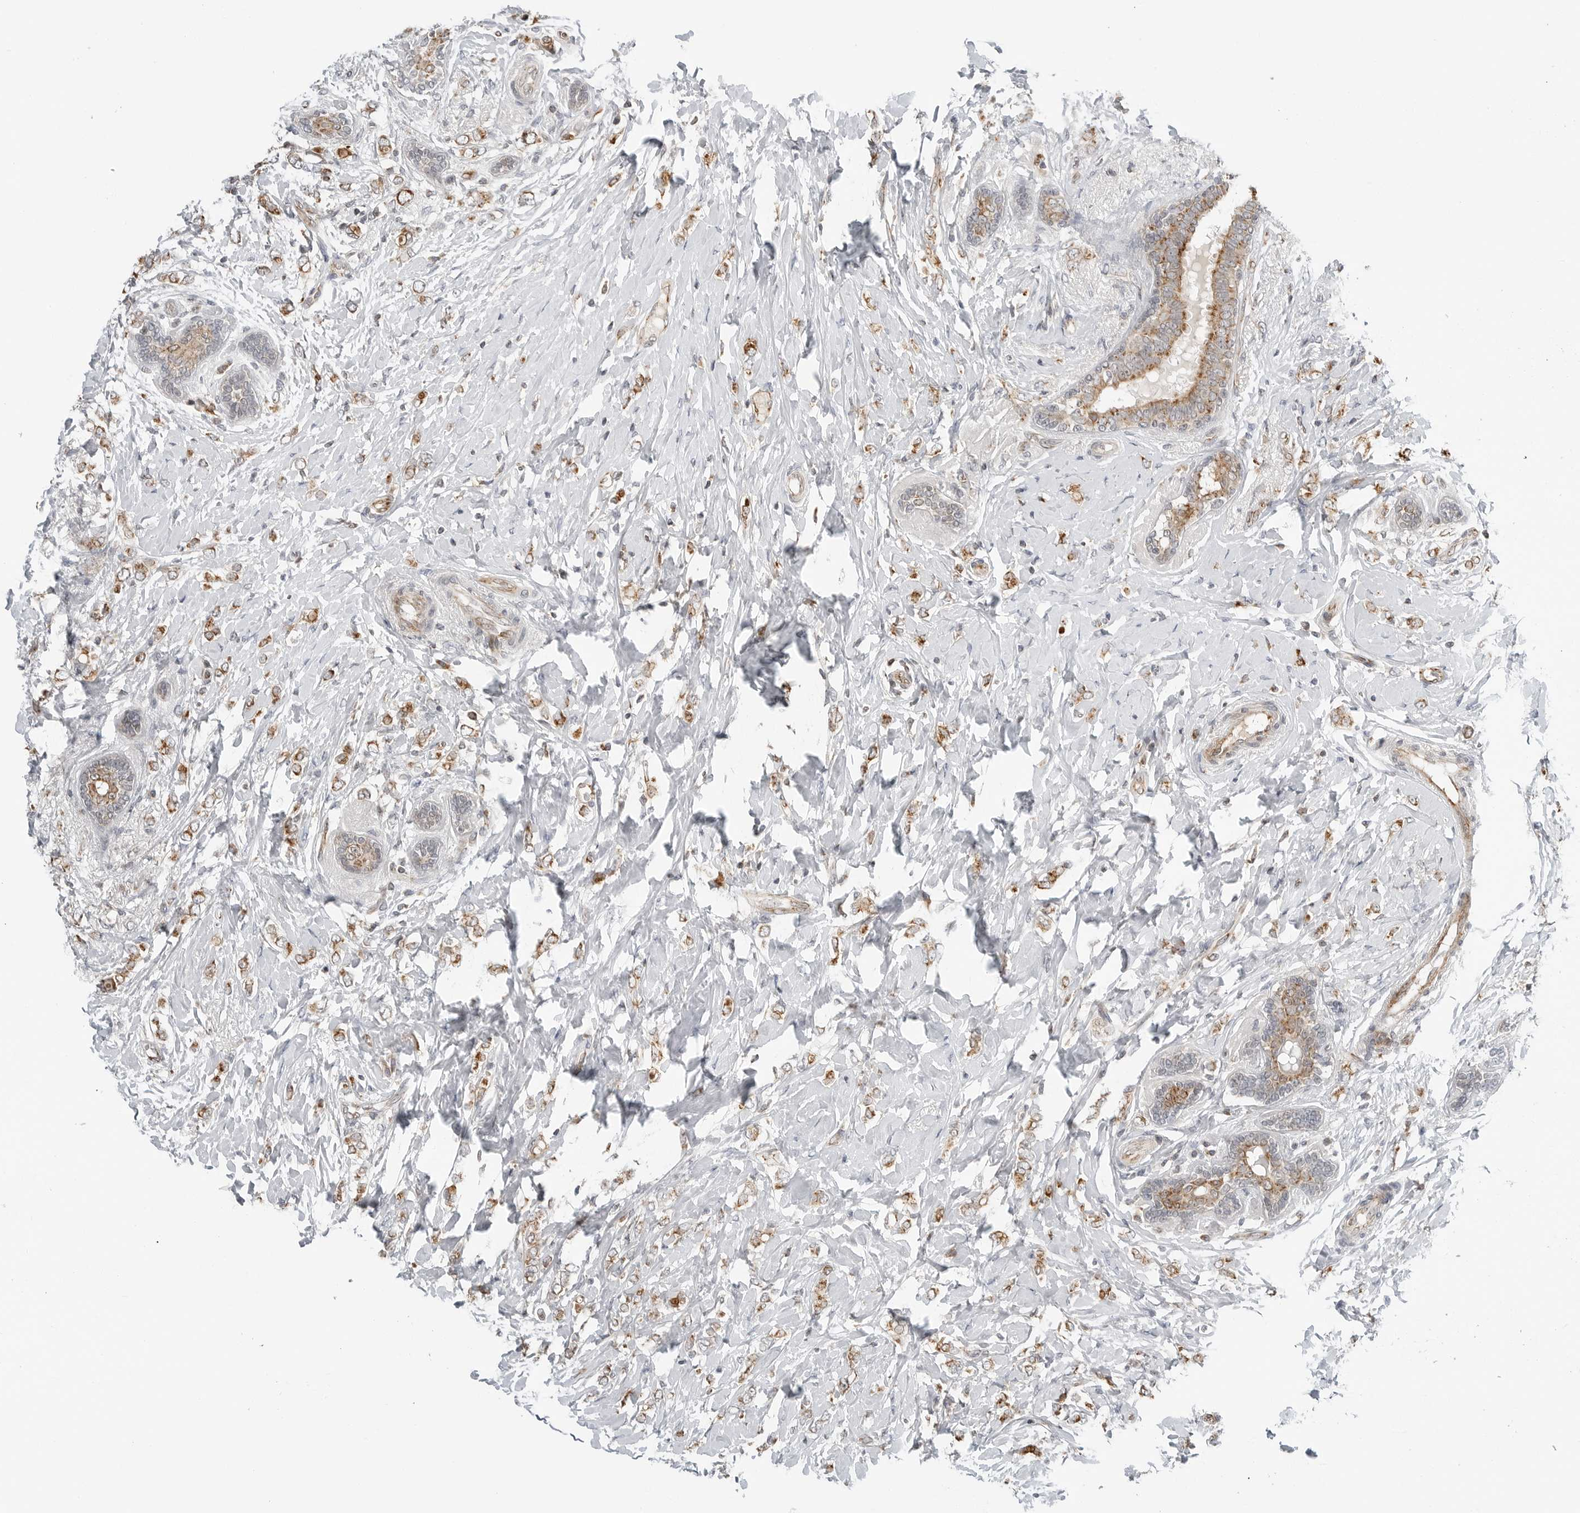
{"staining": {"intensity": "moderate", "quantity": ">75%", "location": "cytoplasmic/membranous"}, "tissue": "breast cancer", "cell_type": "Tumor cells", "image_type": "cancer", "snomed": [{"axis": "morphology", "description": "Normal tissue, NOS"}, {"axis": "morphology", "description": "Lobular carcinoma"}, {"axis": "topography", "description": "Breast"}], "caption": "Protein expression by immunohistochemistry shows moderate cytoplasmic/membranous expression in approximately >75% of tumor cells in breast cancer. The staining was performed using DAB (3,3'-diaminobenzidine) to visualize the protein expression in brown, while the nuclei were stained in blue with hematoxylin (Magnification: 20x).", "gene": "PEX2", "patient": {"sex": "female", "age": 47}}